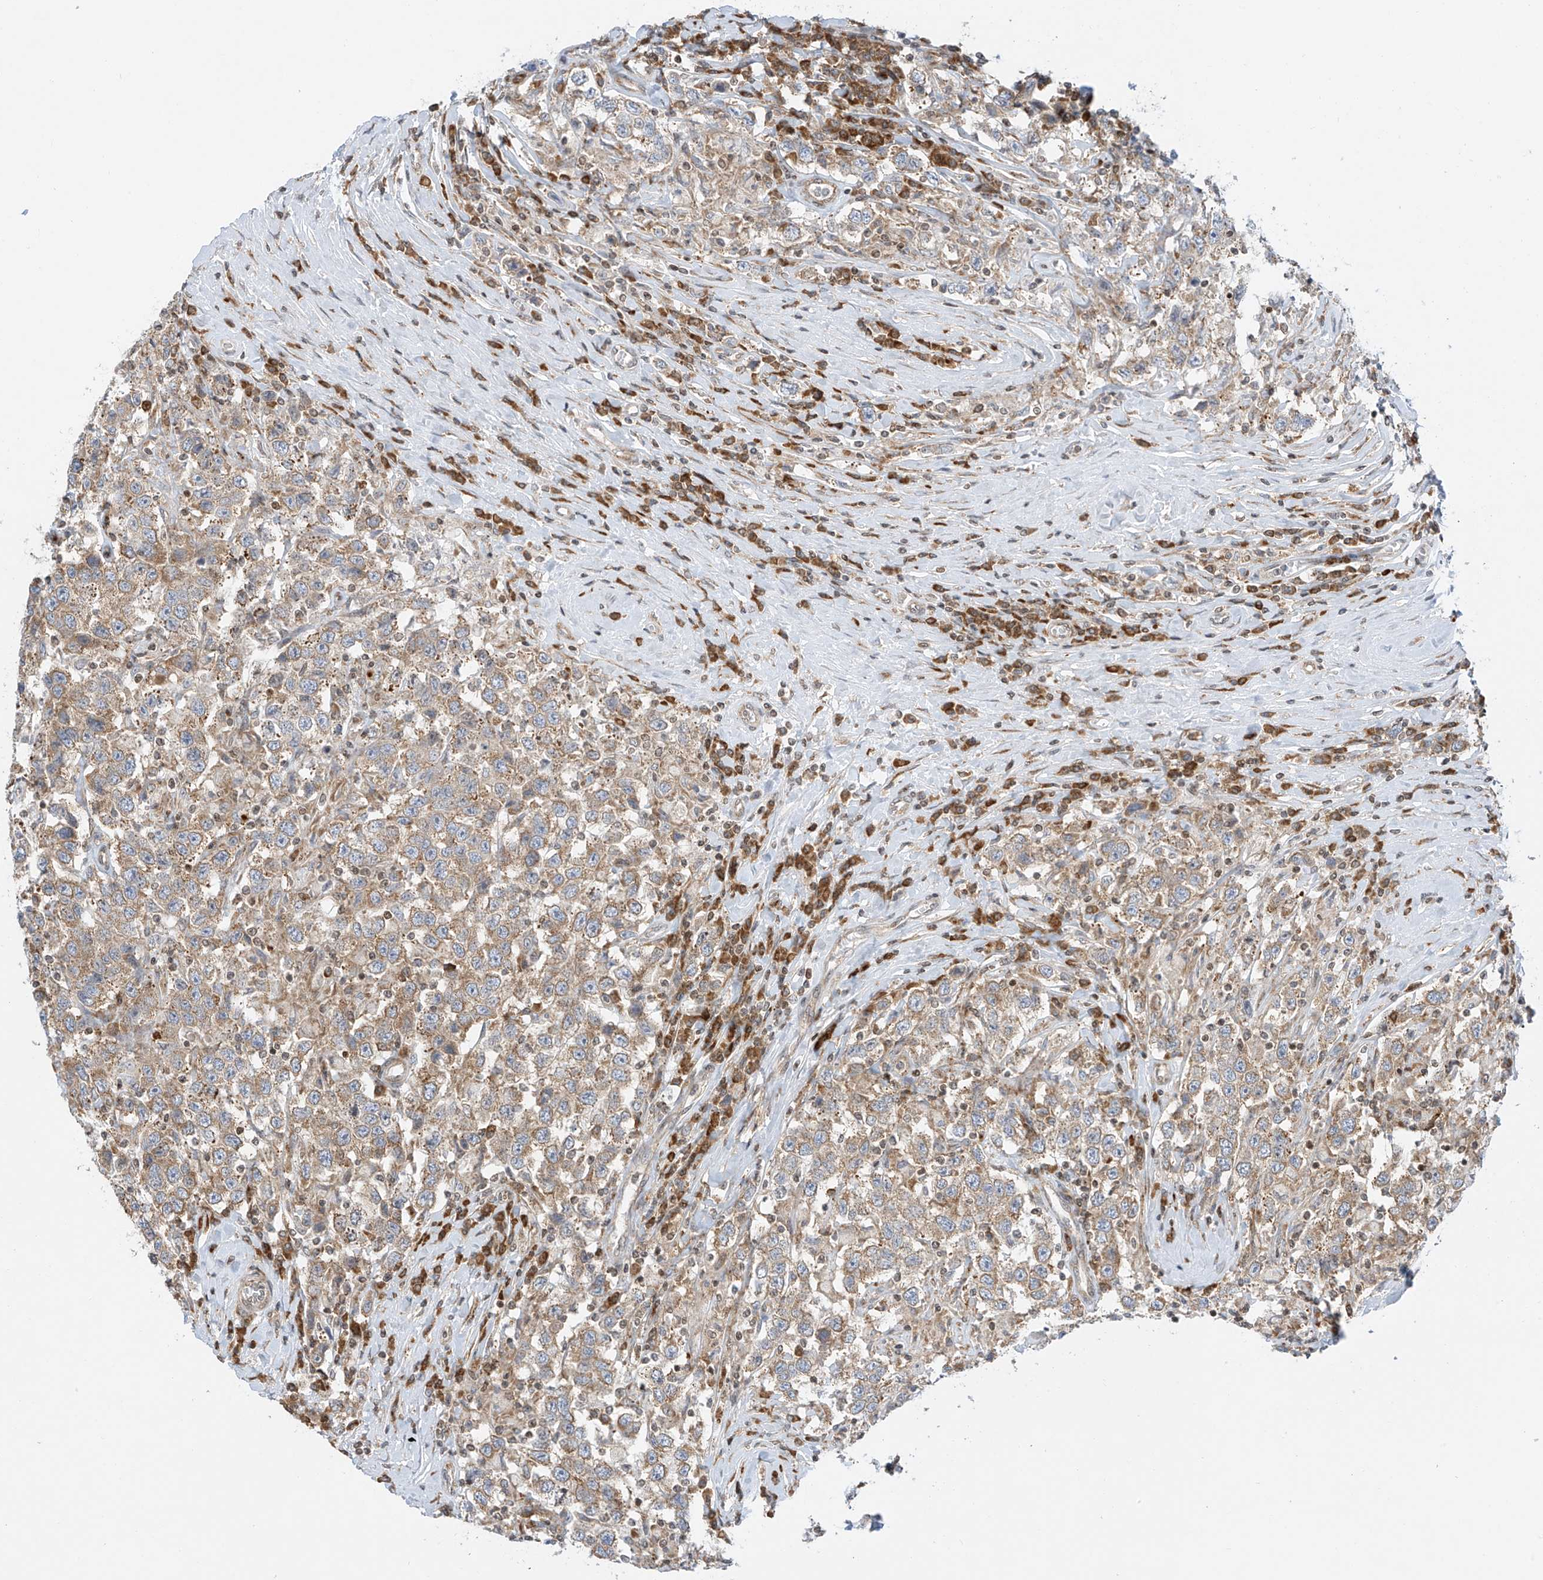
{"staining": {"intensity": "moderate", "quantity": ">75%", "location": "cytoplasmic/membranous"}, "tissue": "testis cancer", "cell_type": "Tumor cells", "image_type": "cancer", "snomed": [{"axis": "morphology", "description": "Seminoma, NOS"}, {"axis": "topography", "description": "Testis"}], "caption": "About >75% of tumor cells in human testis cancer reveal moderate cytoplasmic/membranous protein expression as visualized by brown immunohistochemical staining.", "gene": "EDF1", "patient": {"sex": "male", "age": 41}}